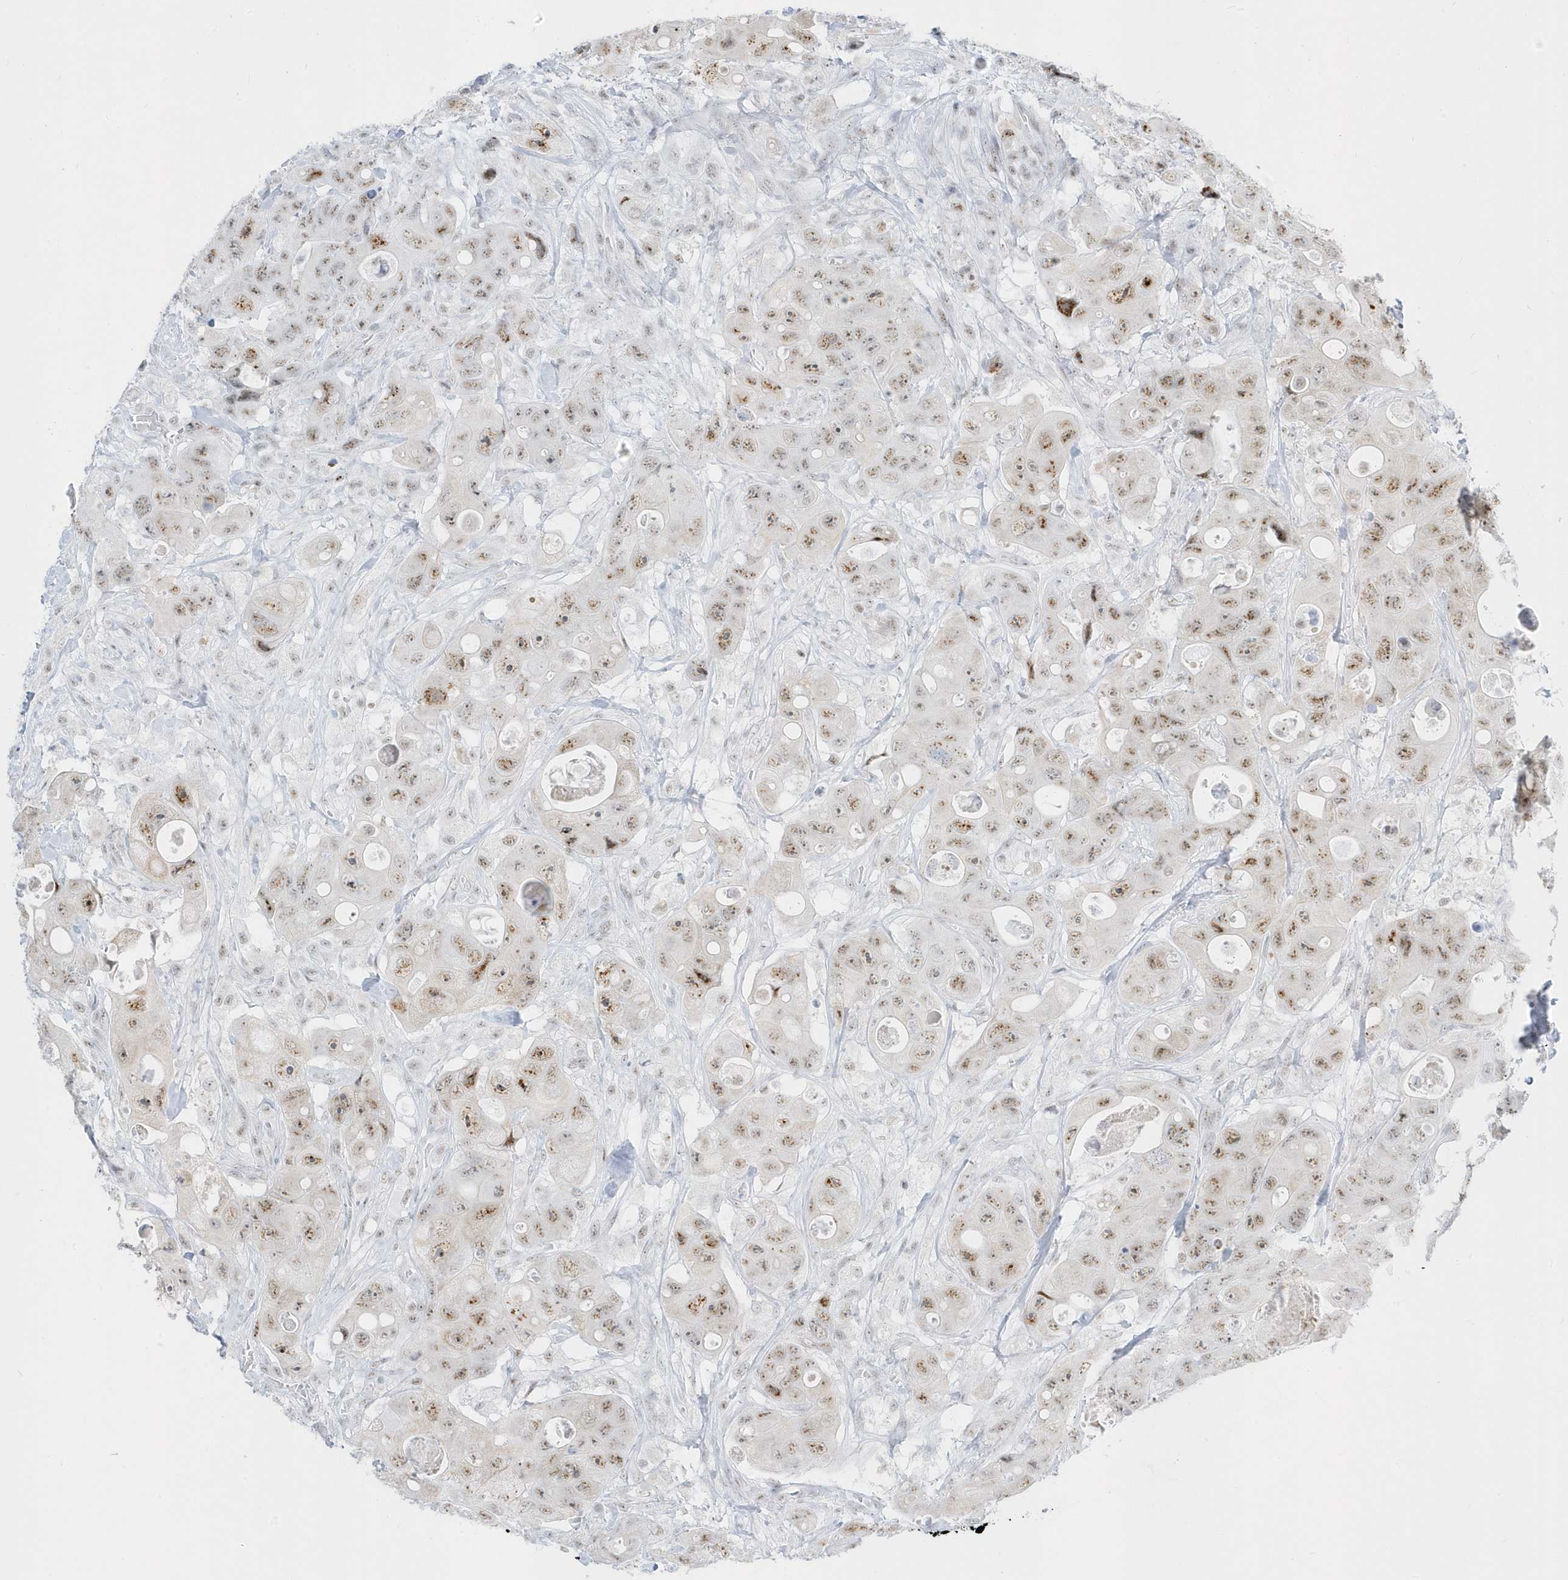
{"staining": {"intensity": "moderate", "quantity": ">75%", "location": "nuclear"}, "tissue": "colorectal cancer", "cell_type": "Tumor cells", "image_type": "cancer", "snomed": [{"axis": "morphology", "description": "Adenocarcinoma, NOS"}, {"axis": "topography", "description": "Colon"}], "caption": "Tumor cells display moderate nuclear positivity in about >75% of cells in colorectal cancer (adenocarcinoma). (DAB (3,3'-diaminobenzidine) IHC, brown staining for protein, blue staining for nuclei).", "gene": "PLEKHN1", "patient": {"sex": "female", "age": 46}}